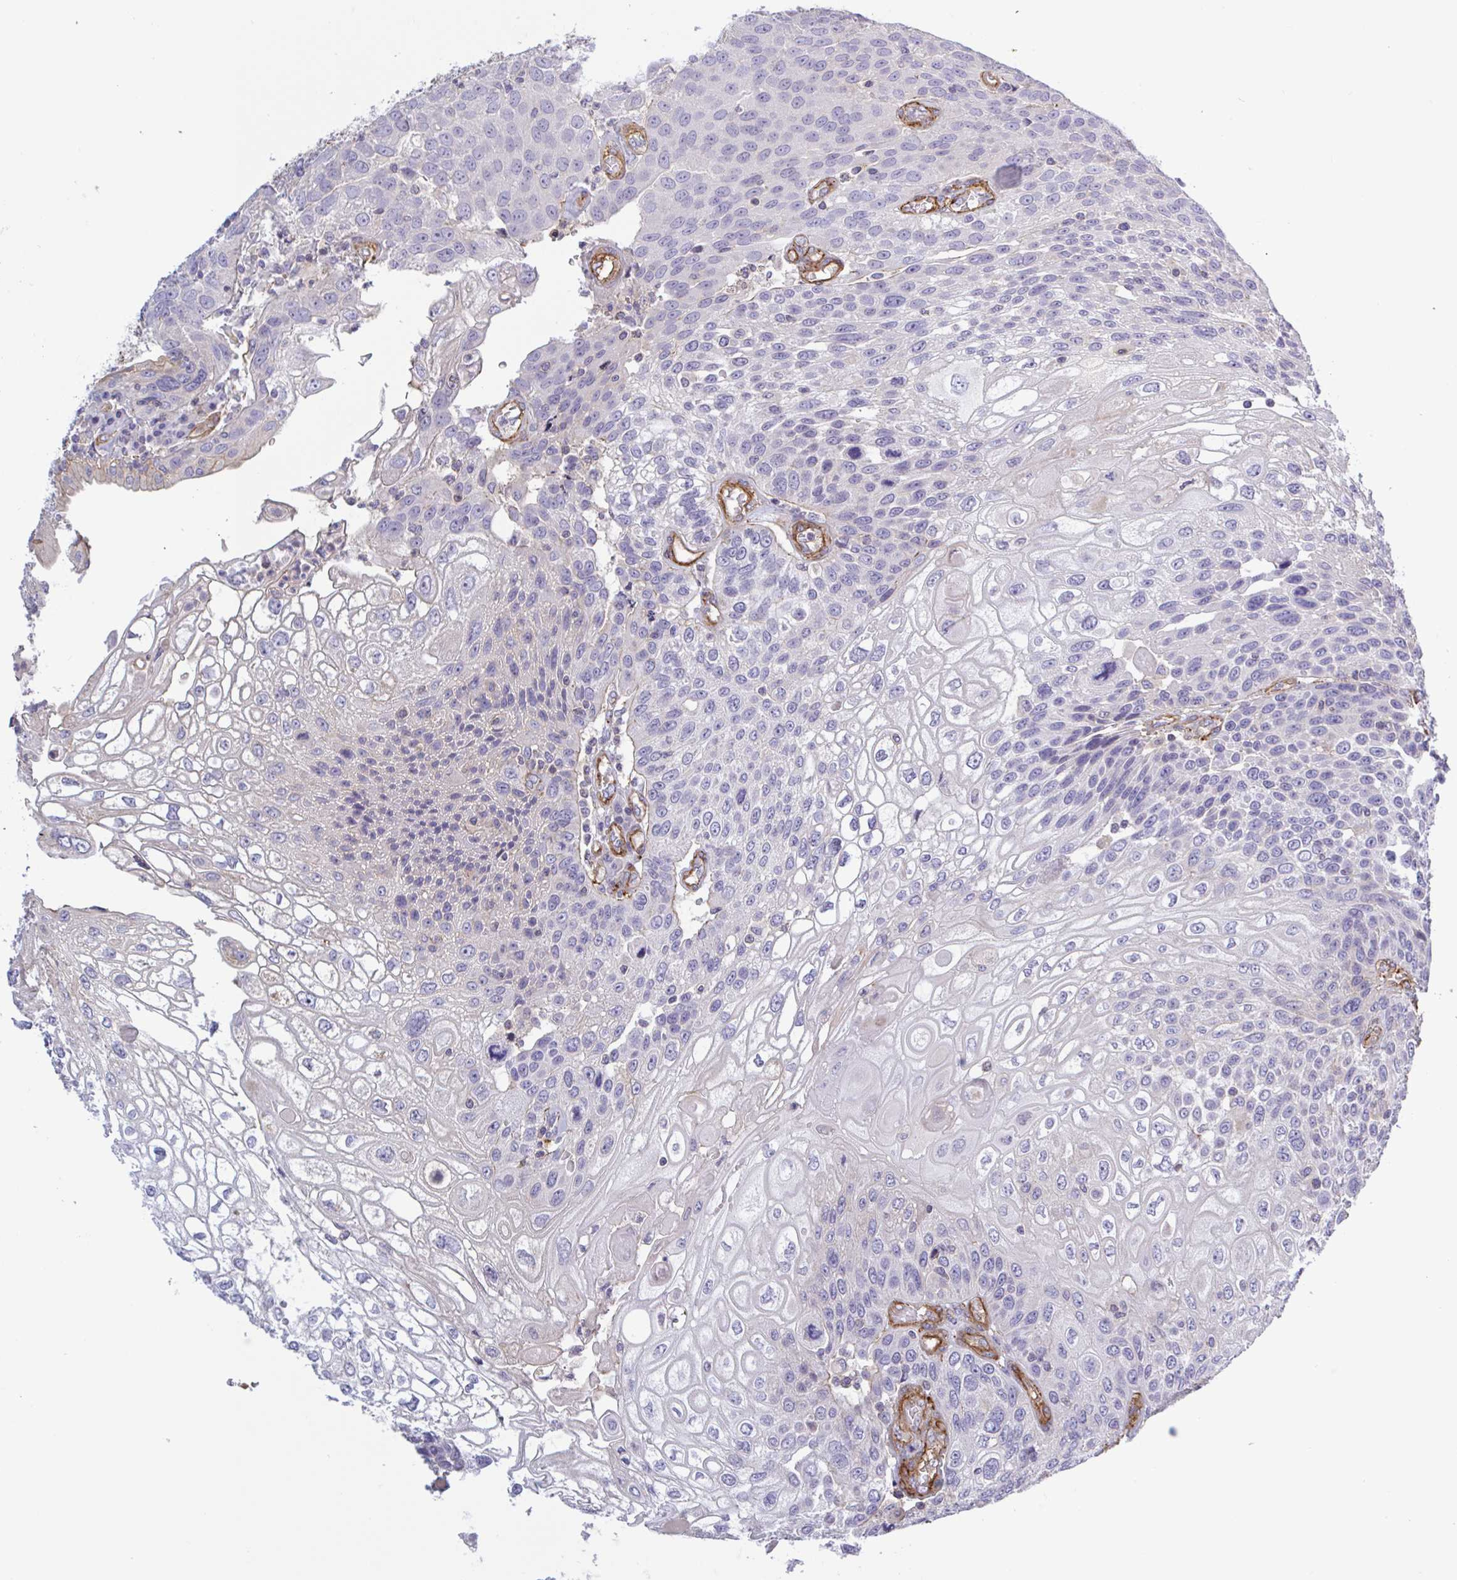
{"staining": {"intensity": "negative", "quantity": "none", "location": "none"}, "tissue": "urothelial cancer", "cell_type": "Tumor cells", "image_type": "cancer", "snomed": [{"axis": "morphology", "description": "Urothelial carcinoma, High grade"}, {"axis": "topography", "description": "Urinary bladder"}], "caption": "High magnification brightfield microscopy of urothelial carcinoma (high-grade) stained with DAB (3,3'-diaminobenzidine) (brown) and counterstained with hematoxylin (blue): tumor cells show no significant expression. (Stains: DAB (3,3'-diaminobenzidine) IHC with hematoxylin counter stain, Microscopy: brightfield microscopy at high magnification).", "gene": "SHISA7", "patient": {"sex": "female", "age": 70}}